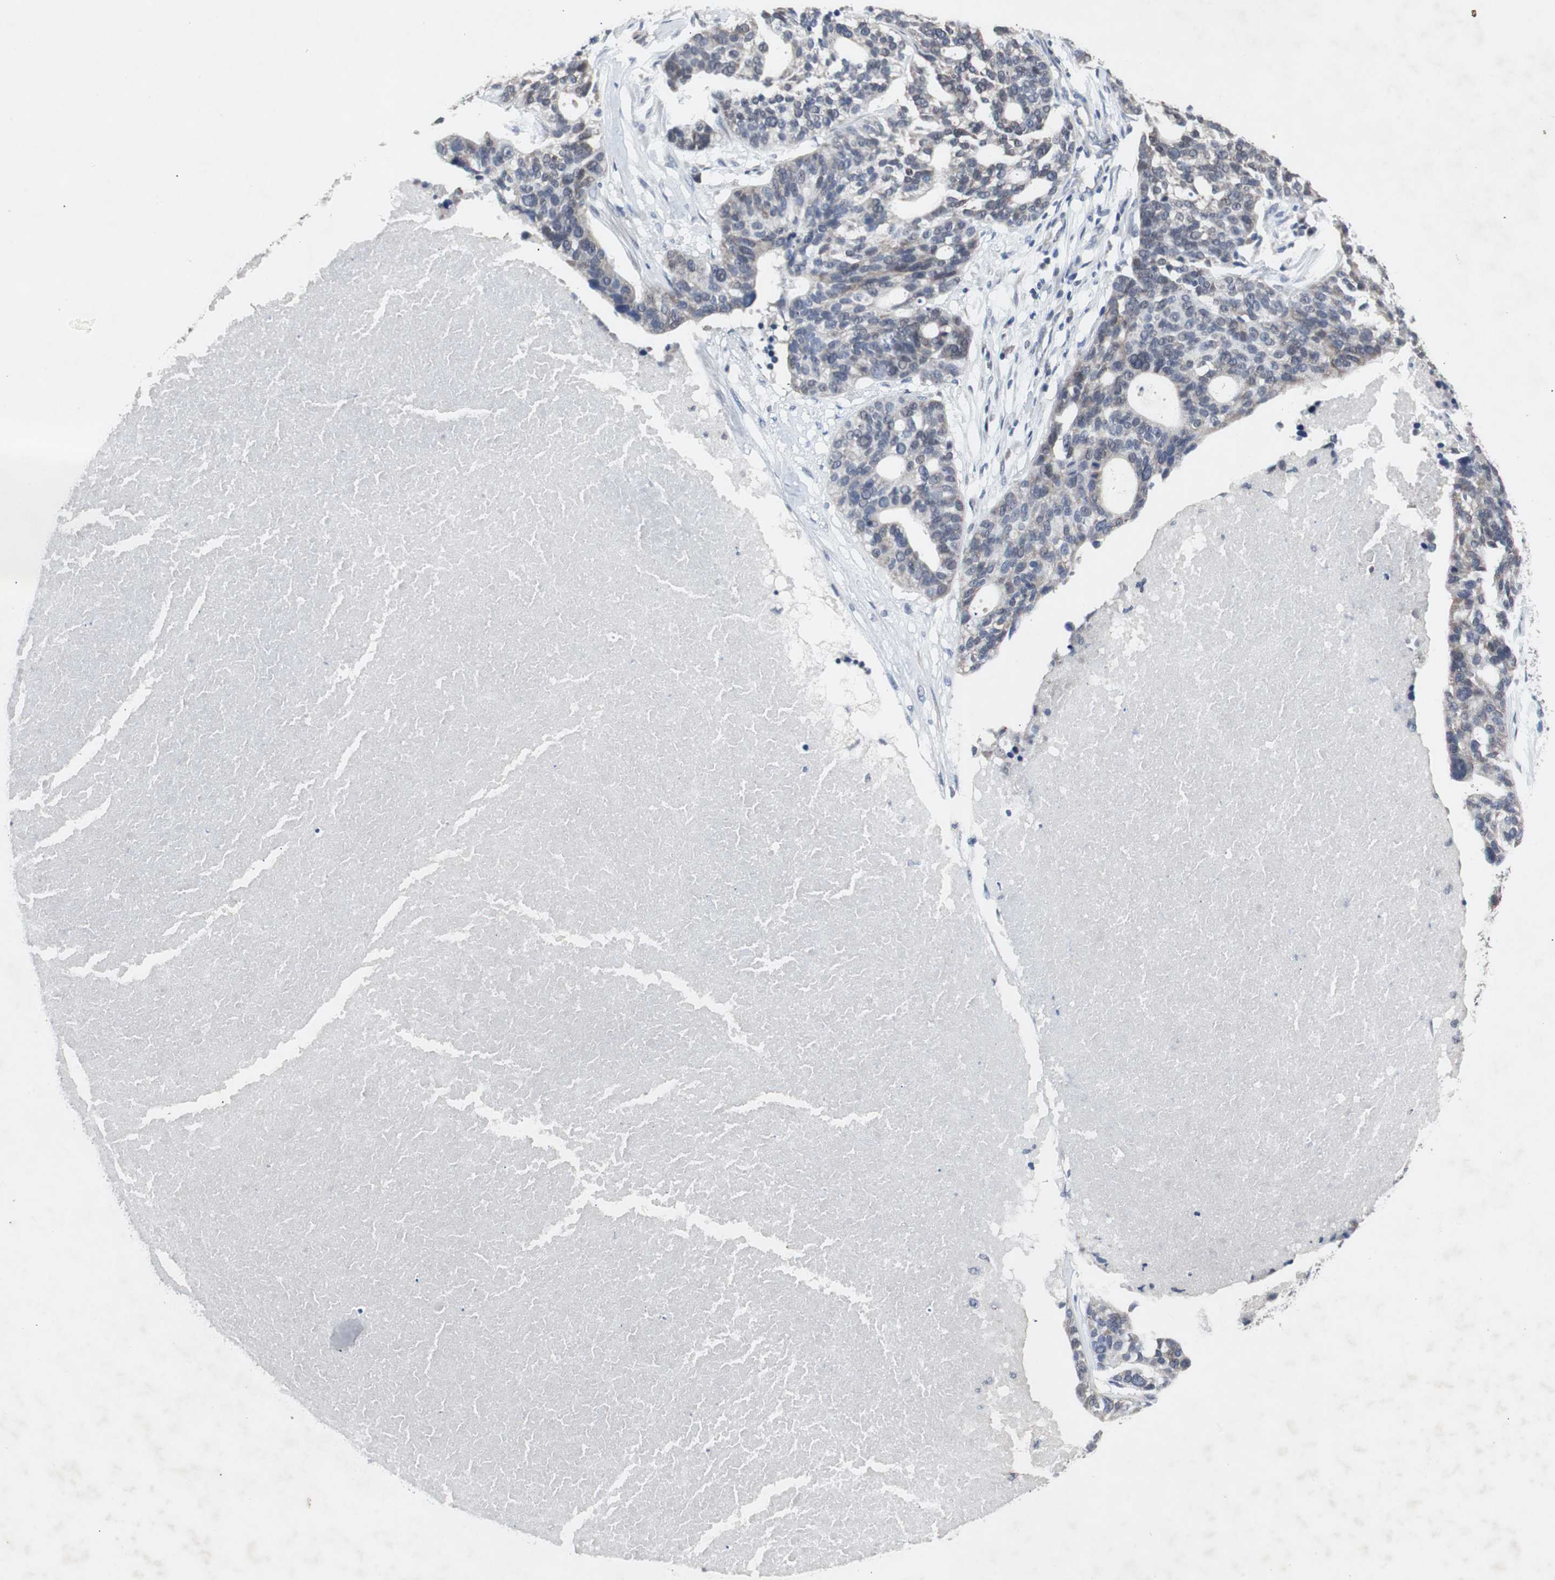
{"staining": {"intensity": "negative", "quantity": "none", "location": "none"}, "tissue": "ovarian cancer", "cell_type": "Tumor cells", "image_type": "cancer", "snomed": [{"axis": "morphology", "description": "Cystadenocarcinoma, serous, NOS"}, {"axis": "topography", "description": "Ovary"}], "caption": "Immunohistochemistry (IHC) image of neoplastic tissue: ovarian serous cystadenocarcinoma stained with DAB (3,3'-diaminobenzidine) displays no significant protein expression in tumor cells.", "gene": "RBM47", "patient": {"sex": "female", "age": 59}}